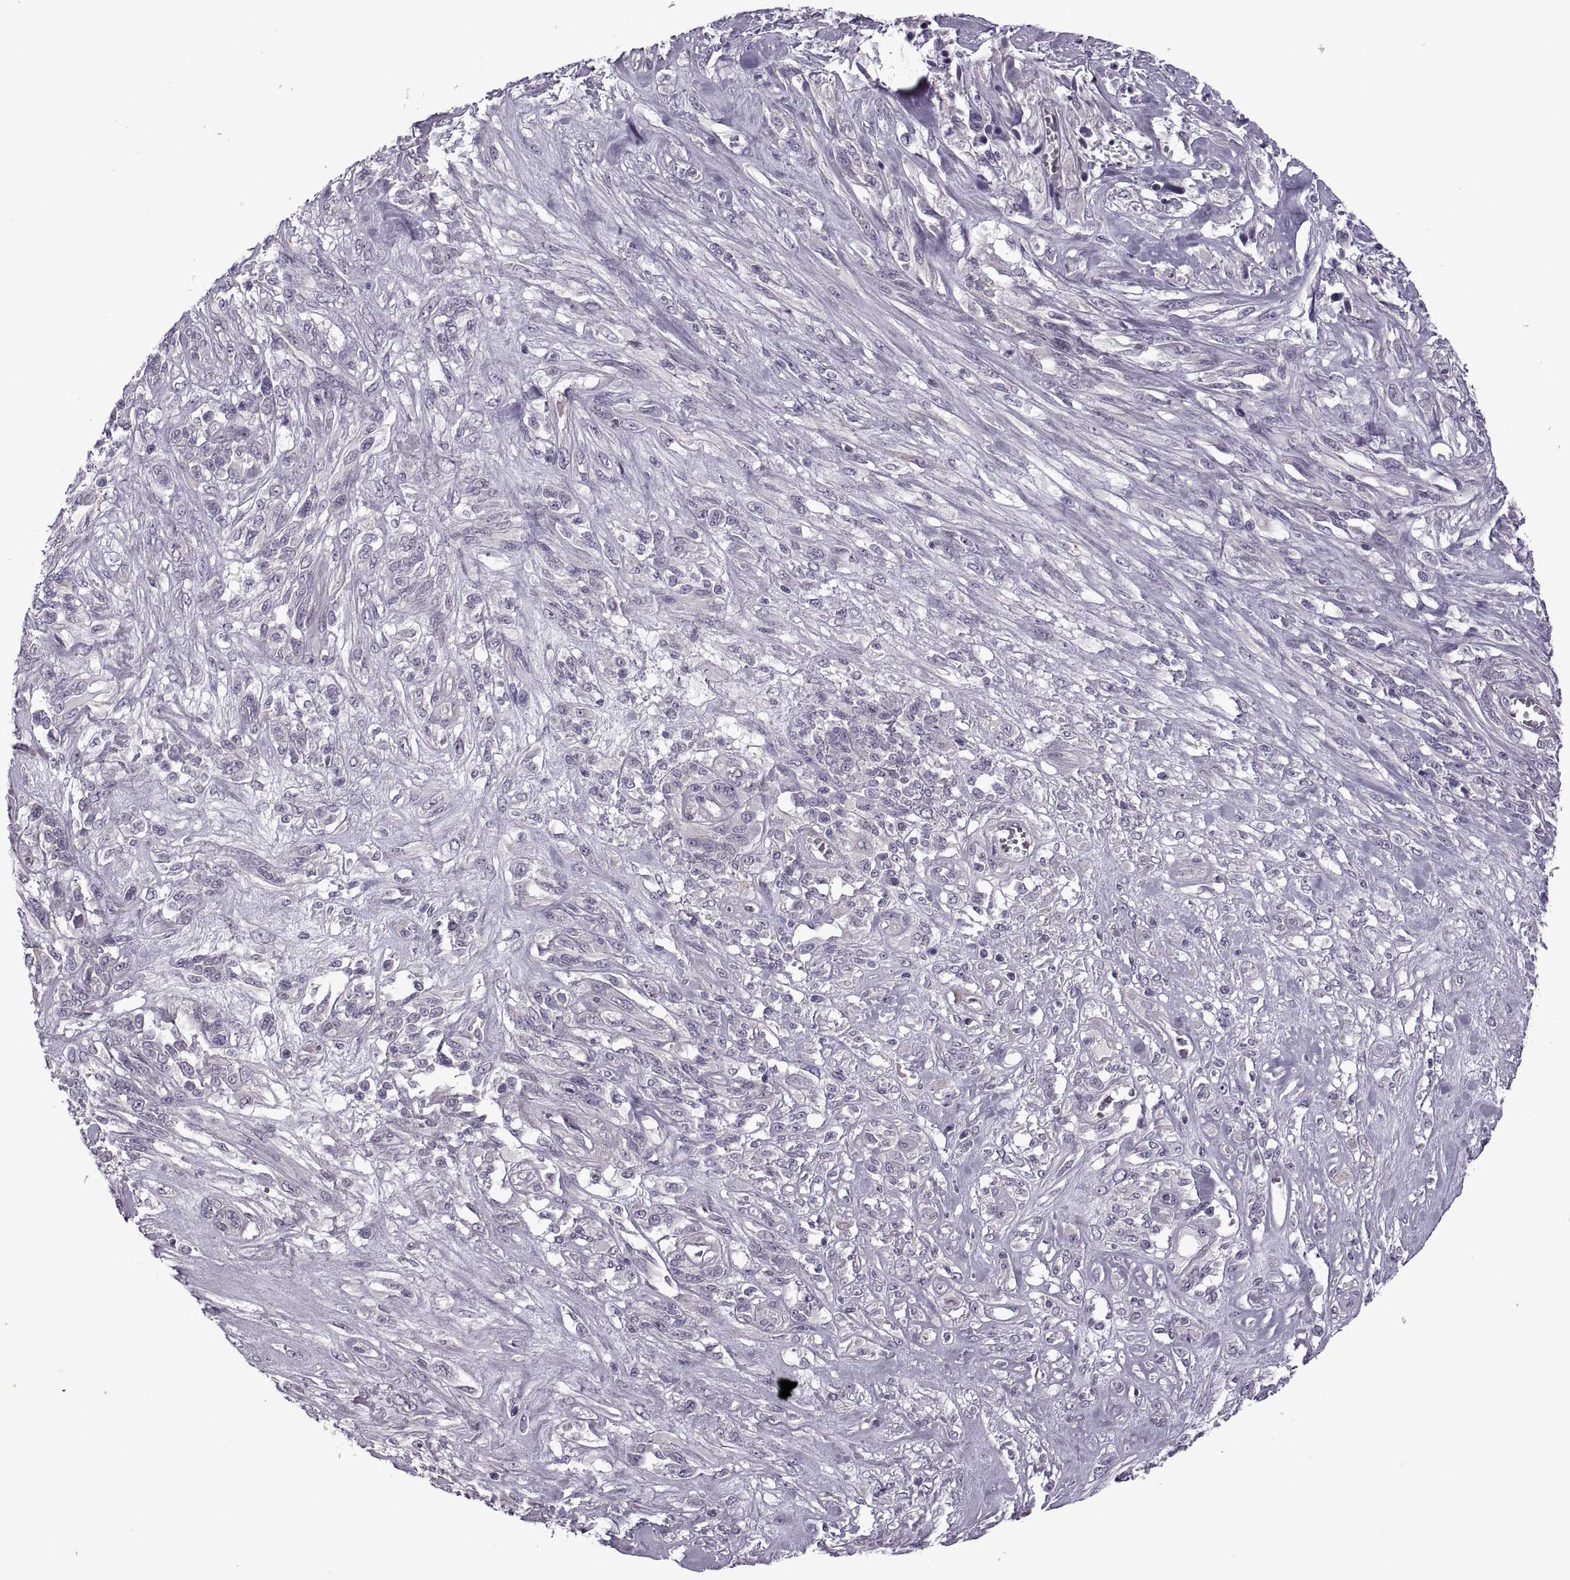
{"staining": {"intensity": "negative", "quantity": "none", "location": "none"}, "tissue": "melanoma", "cell_type": "Tumor cells", "image_type": "cancer", "snomed": [{"axis": "morphology", "description": "Malignant melanoma, NOS"}, {"axis": "topography", "description": "Skin"}], "caption": "A high-resolution histopathology image shows immunohistochemistry (IHC) staining of malignant melanoma, which reveals no significant expression in tumor cells. Brightfield microscopy of immunohistochemistry stained with DAB (3,3'-diaminobenzidine) (brown) and hematoxylin (blue), captured at high magnification.", "gene": "RIPK4", "patient": {"sex": "female", "age": 91}}